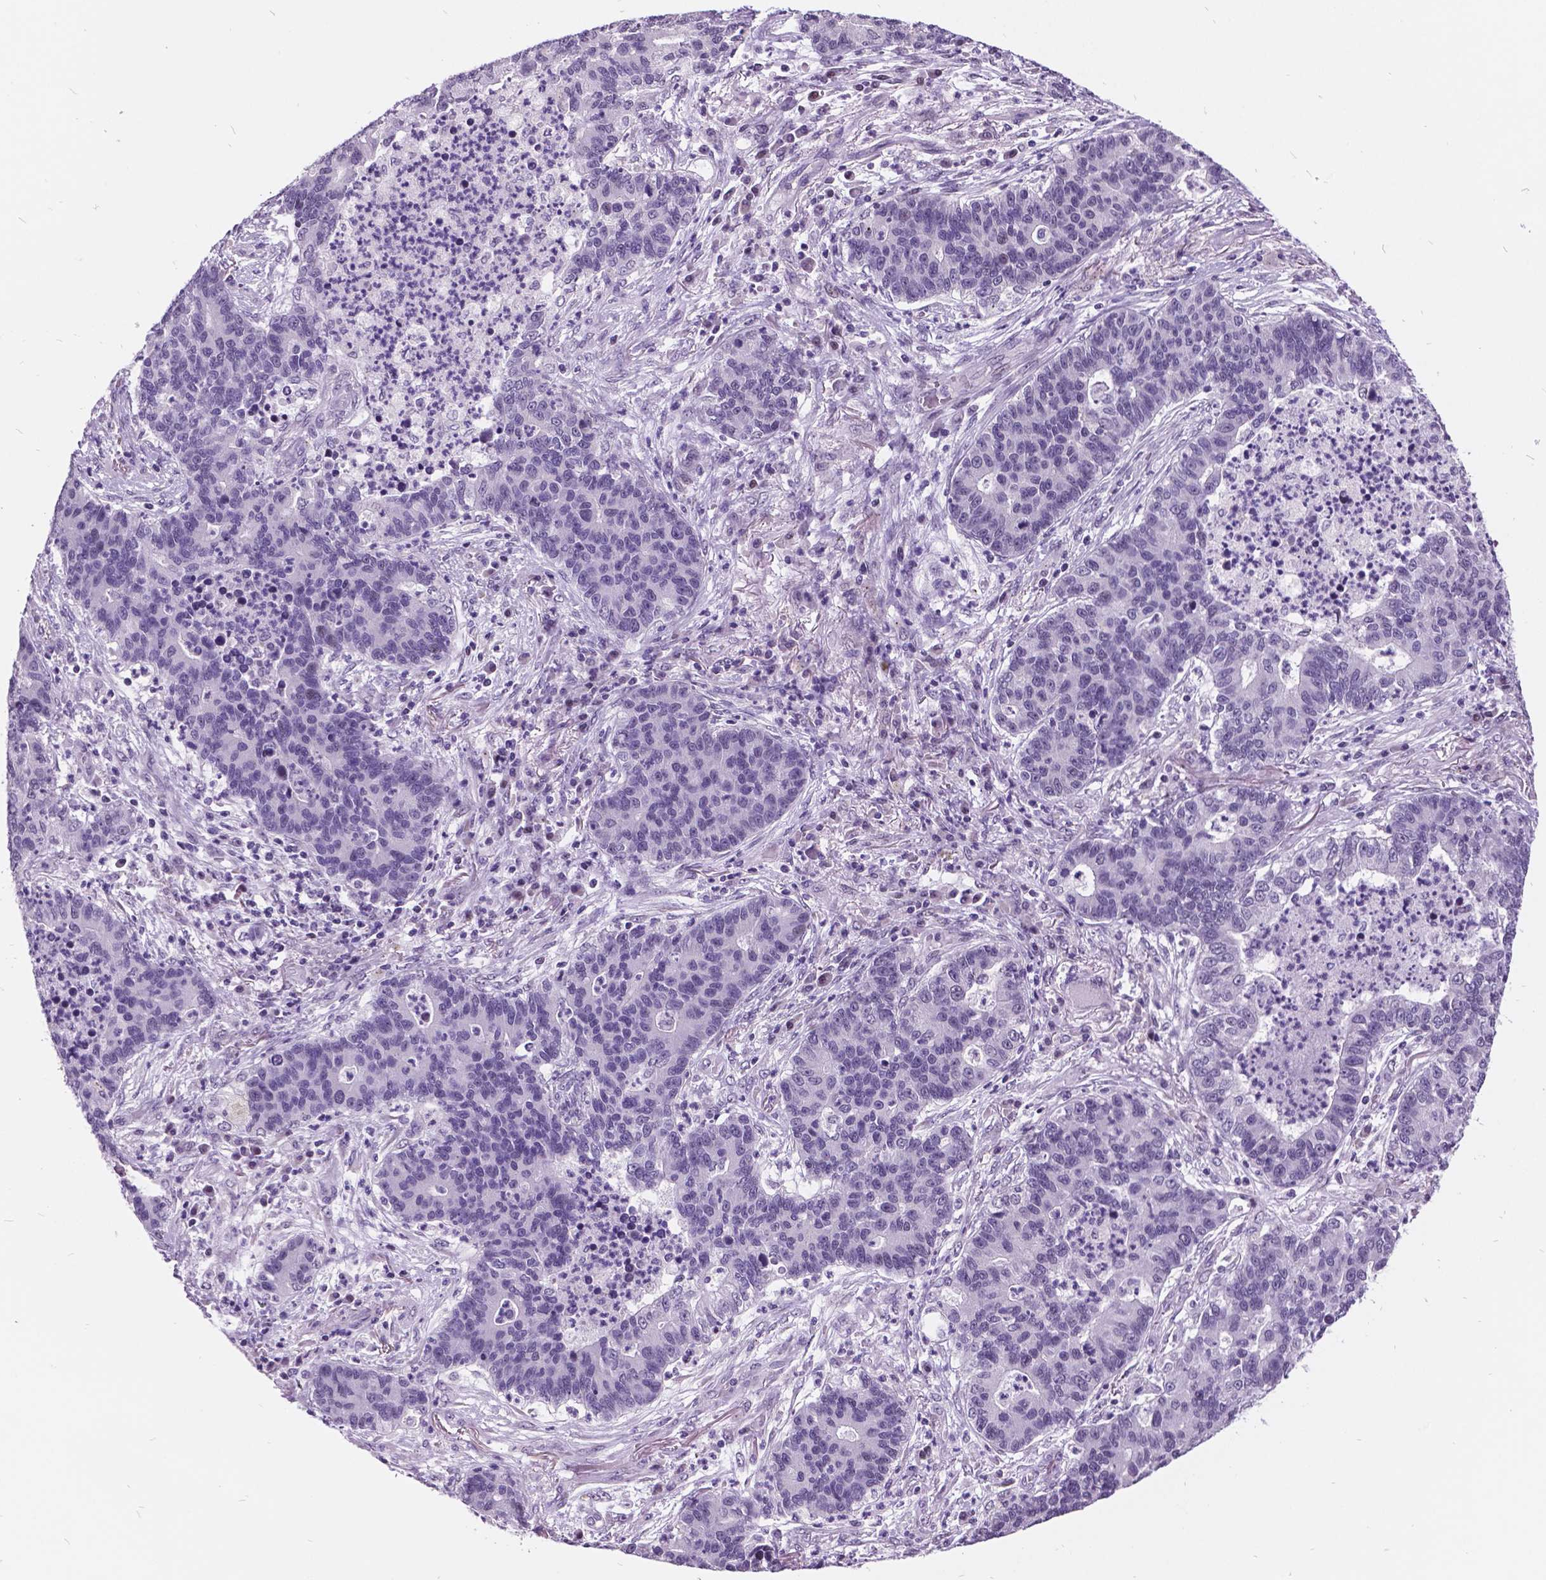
{"staining": {"intensity": "negative", "quantity": "none", "location": "none"}, "tissue": "lung cancer", "cell_type": "Tumor cells", "image_type": "cancer", "snomed": [{"axis": "morphology", "description": "Adenocarcinoma, NOS"}, {"axis": "topography", "description": "Lung"}], "caption": "The IHC micrograph has no significant staining in tumor cells of lung cancer (adenocarcinoma) tissue.", "gene": "DPF3", "patient": {"sex": "female", "age": 57}}